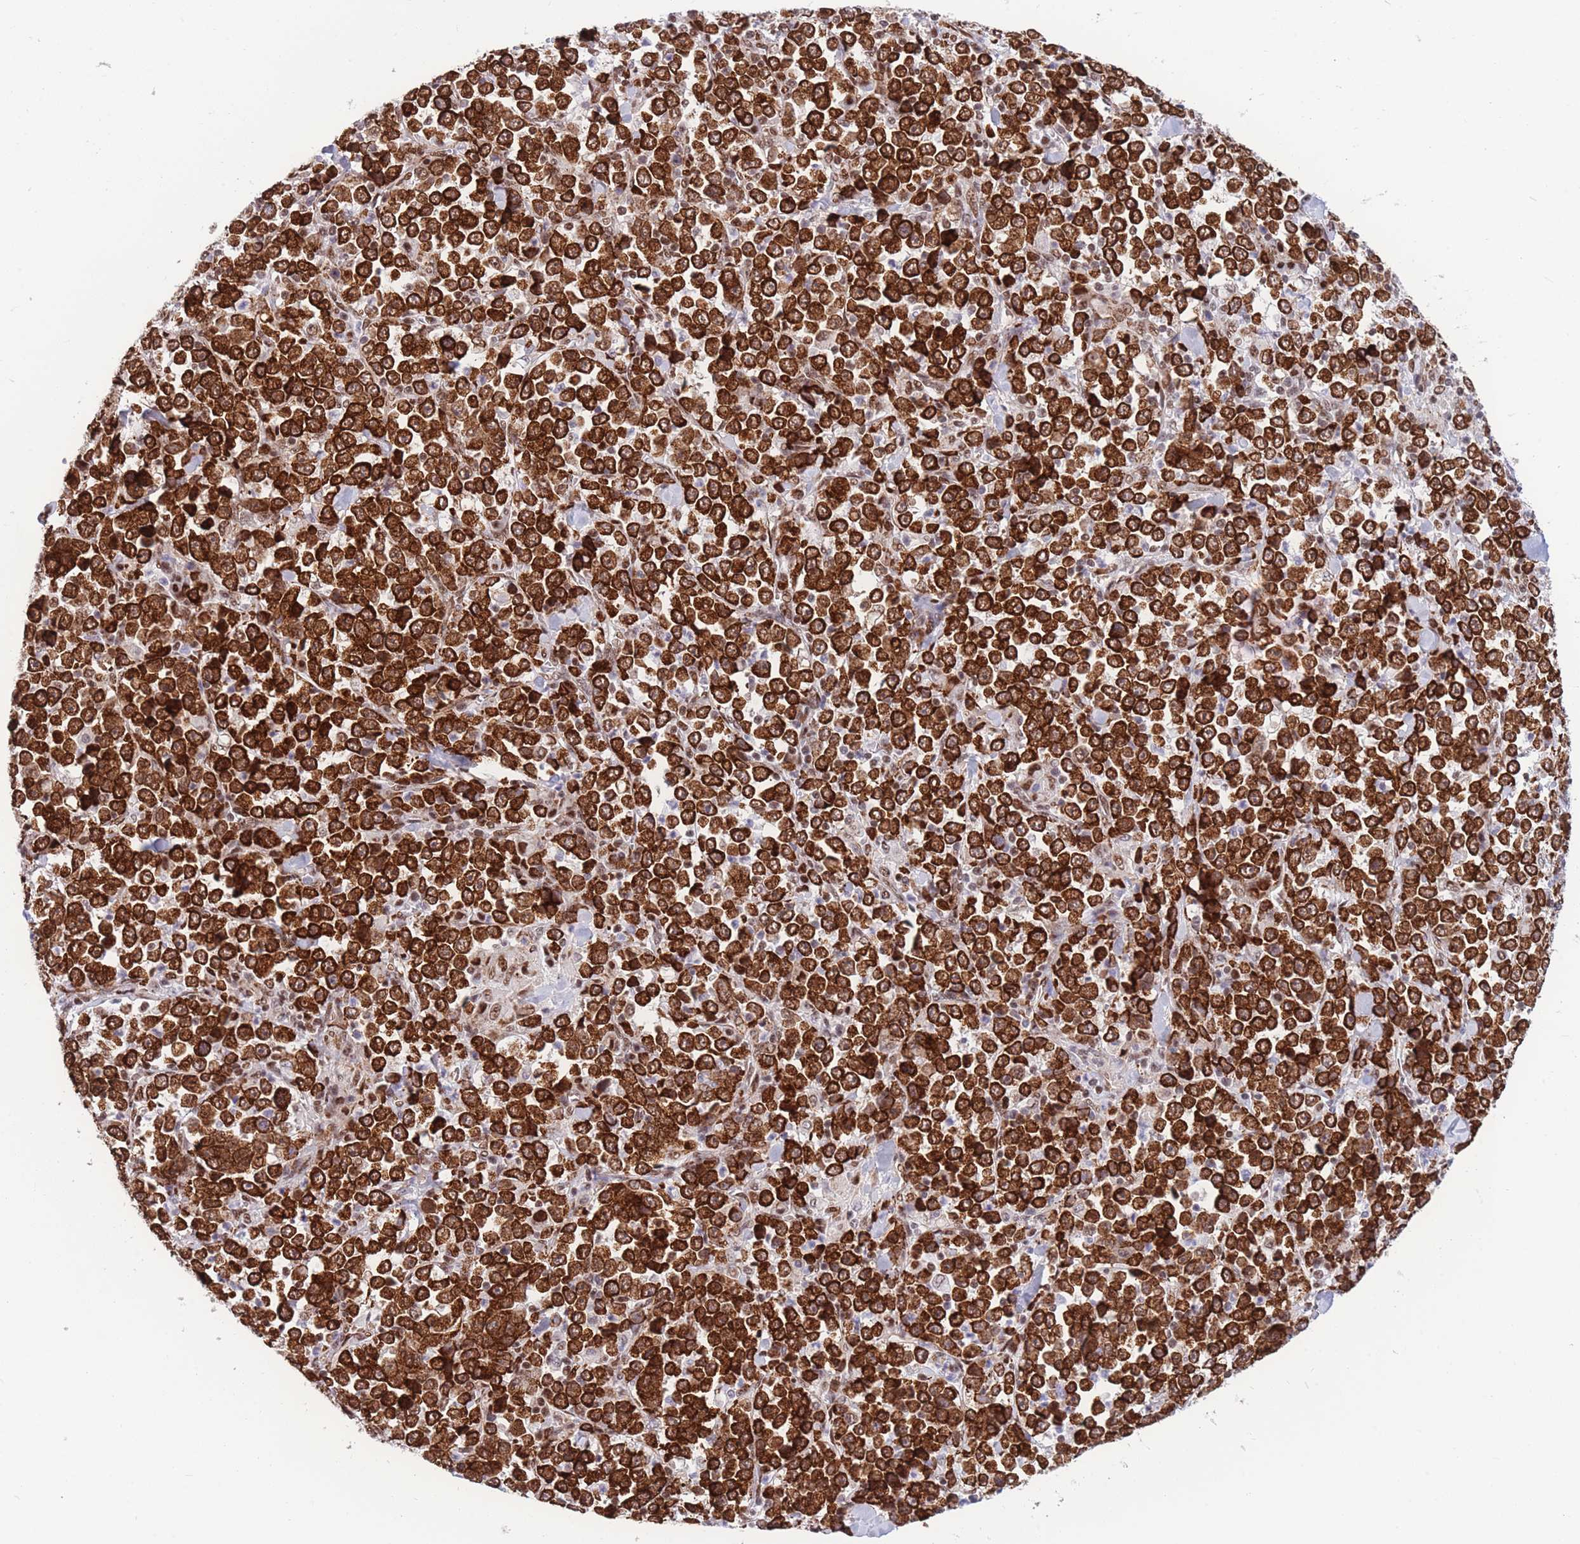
{"staining": {"intensity": "strong", "quantity": ">75%", "location": "cytoplasmic/membranous,nuclear"}, "tissue": "stomach cancer", "cell_type": "Tumor cells", "image_type": "cancer", "snomed": [{"axis": "morphology", "description": "Normal tissue, NOS"}, {"axis": "morphology", "description": "Adenocarcinoma, NOS"}, {"axis": "topography", "description": "Stomach, upper"}, {"axis": "topography", "description": "Stomach"}], "caption": "Immunohistochemical staining of human adenocarcinoma (stomach) shows high levels of strong cytoplasmic/membranous and nuclear expression in about >75% of tumor cells.", "gene": "DNAJC3", "patient": {"sex": "male", "age": 59}}